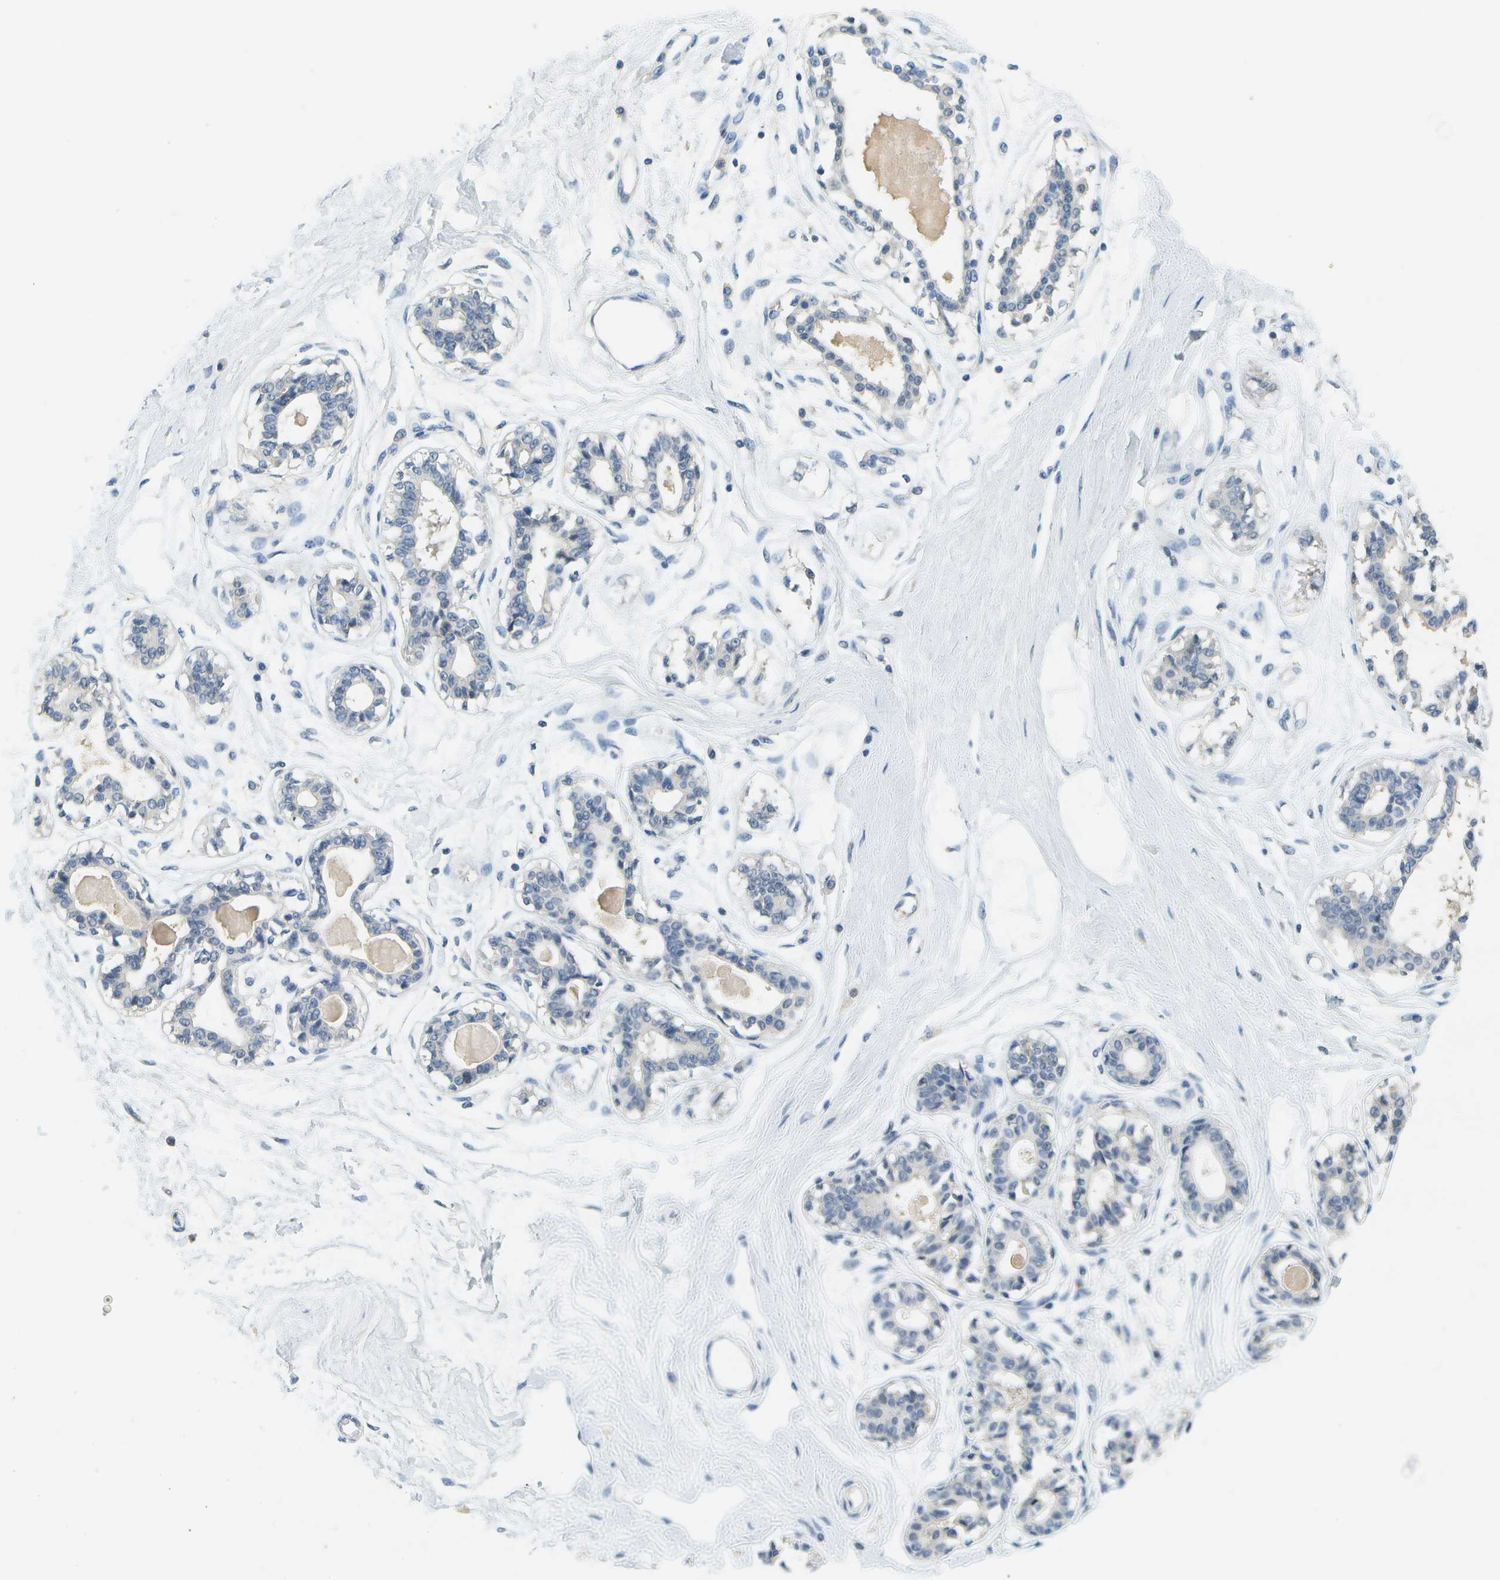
{"staining": {"intensity": "negative", "quantity": "none", "location": "none"}, "tissue": "breast", "cell_type": "Adipocytes", "image_type": "normal", "snomed": [{"axis": "morphology", "description": "Normal tissue, NOS"}, {"axis": "topography", "description": "Breast"}], "caption": "Adipocytes show no significant positivity in benign breast.", "gene": "RASGRP2", "patient": {"sex": "female", "age": 45}}